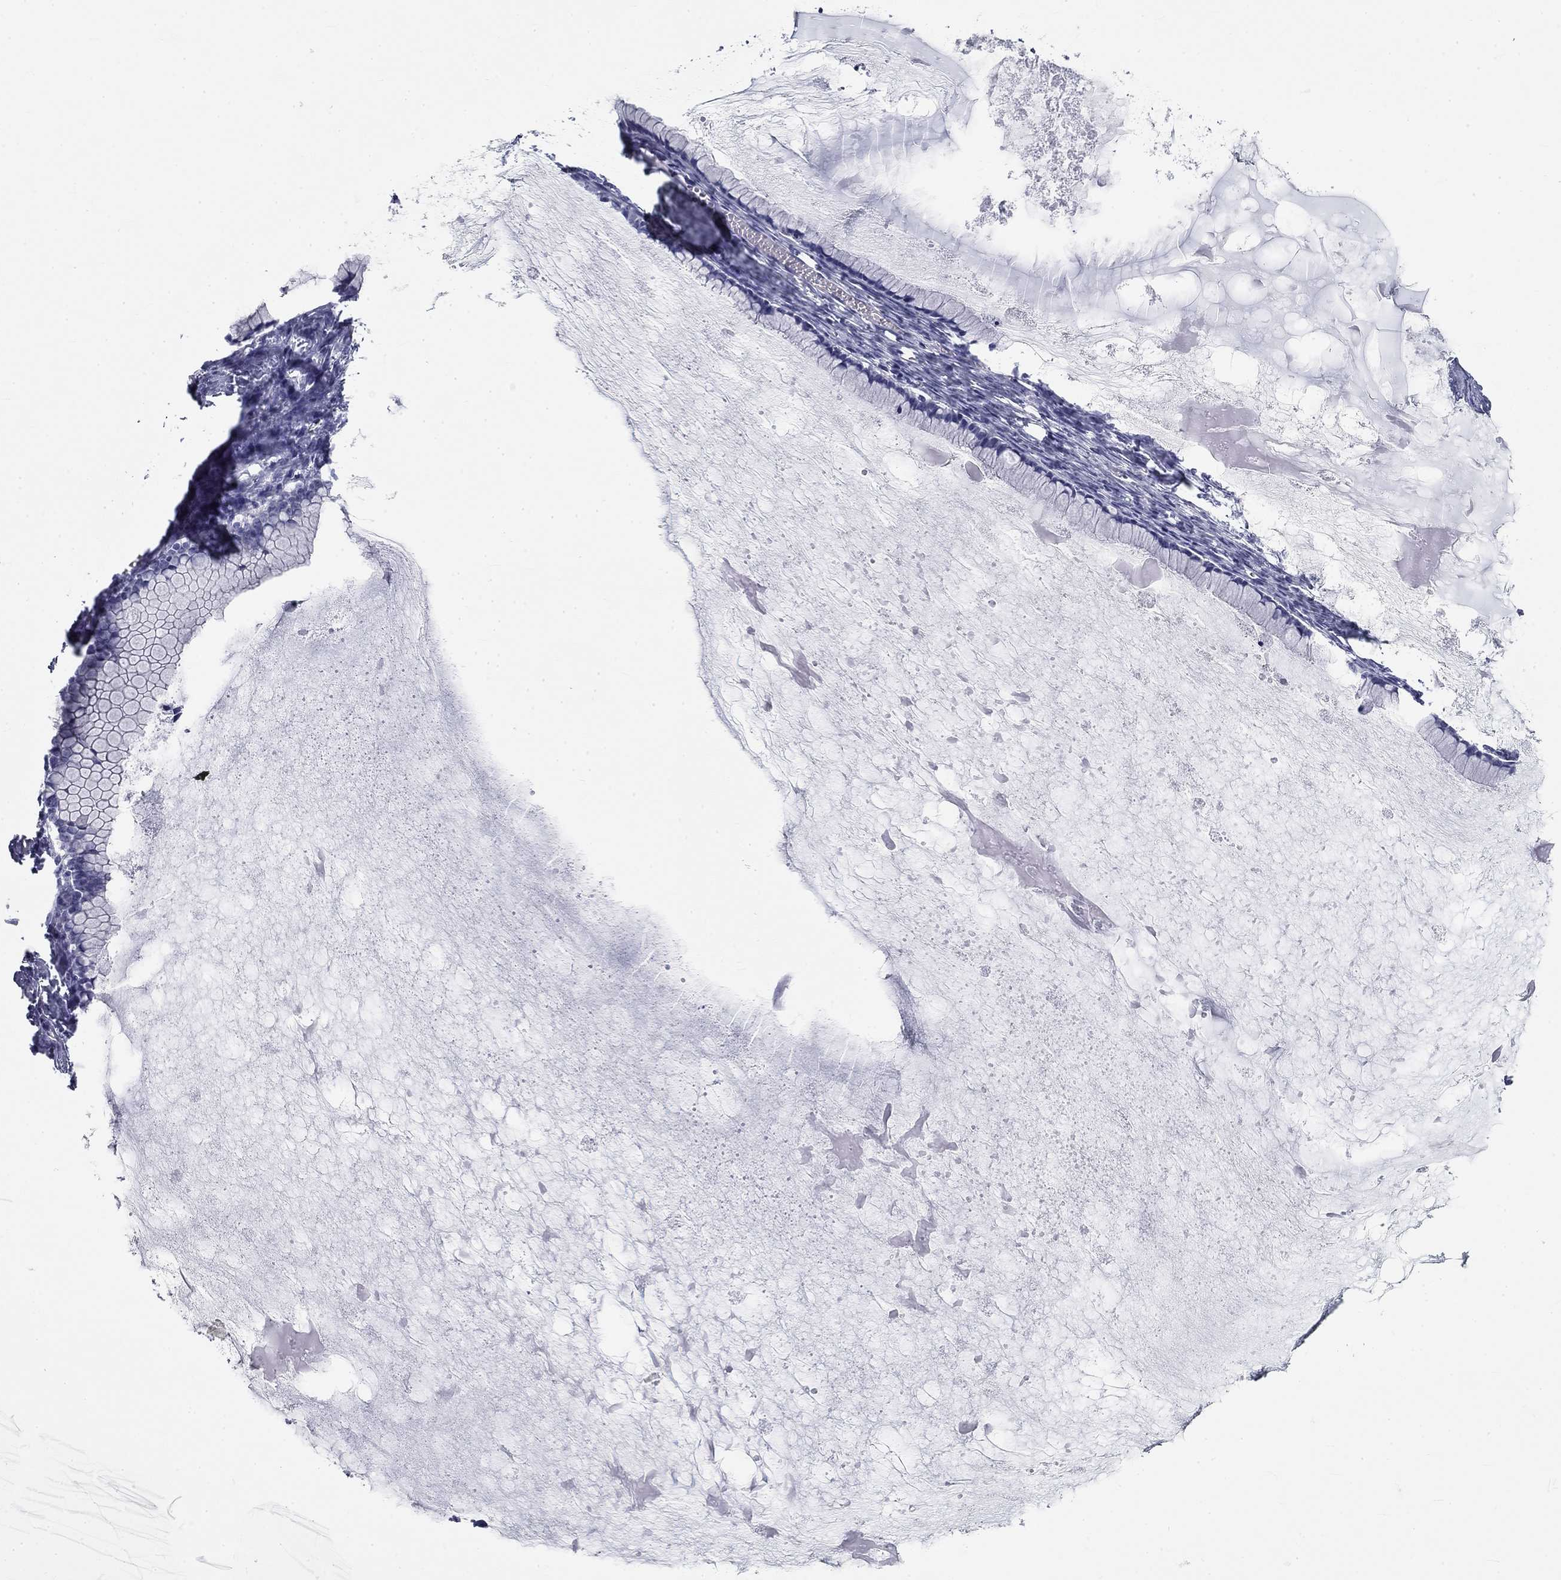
{"staining": {"intensity": "negative", "quantity": "none", "location": "none"}, "tissue": "ovarian cancer", "cell_type": "Tumor cells", "image_type": "cancer", "snomed": [{"axis": "morphology", "description": "Cystadenocarcinoma, mucinous, NOS"}, {"axis": "topography", "description": "Ovary"}], "caption": "This is an immunohistochemistry image of human mucinous cystadenocarcinoma (ovarian). There is no staining in tumor cells.", "gene": "GALNTL5", "patient": {"sex": "female", "age": 41}}